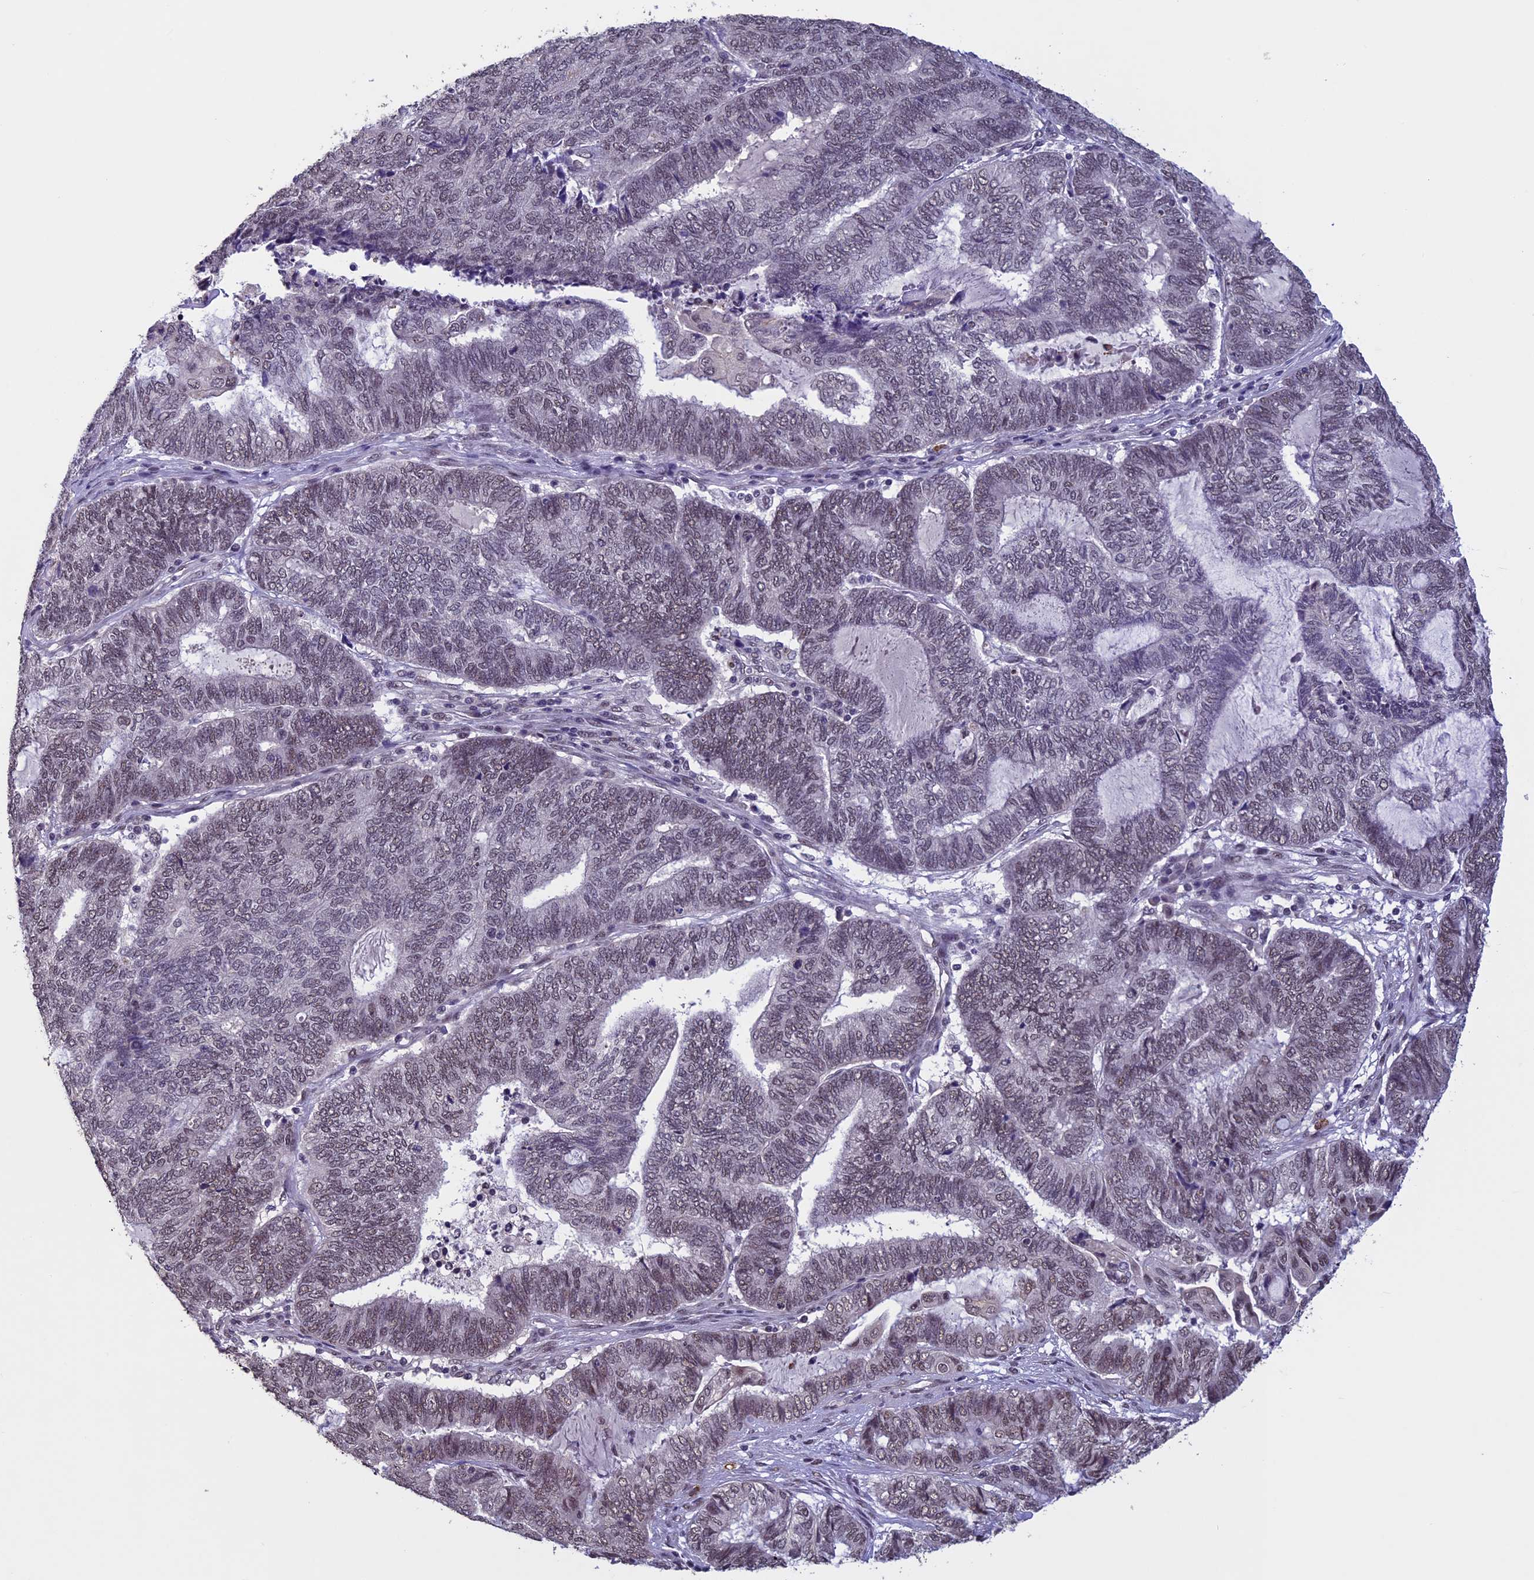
{"staining": {"intensity": "weak", "quantity": "25%-75%", "location": "nuclear"}, "tissue": "endometrial cancer", "cell_type": "Tumor cells", "image_type": "cancer", "snomed": [{"axis": "morphology", "description": "Adenocarcinoma, NOS"}, {"axis": "topography", "description": "Uterus"}, {"axis": "topography", "description": "Endometrium"}], "caption": "Endometrial cancer stained with a brown dye shows weak nuclear positive positivity in approximately 25%-75% of tumor cells.", "gene": "RNF40", "patient": {"sex": "female", "age": 70}}